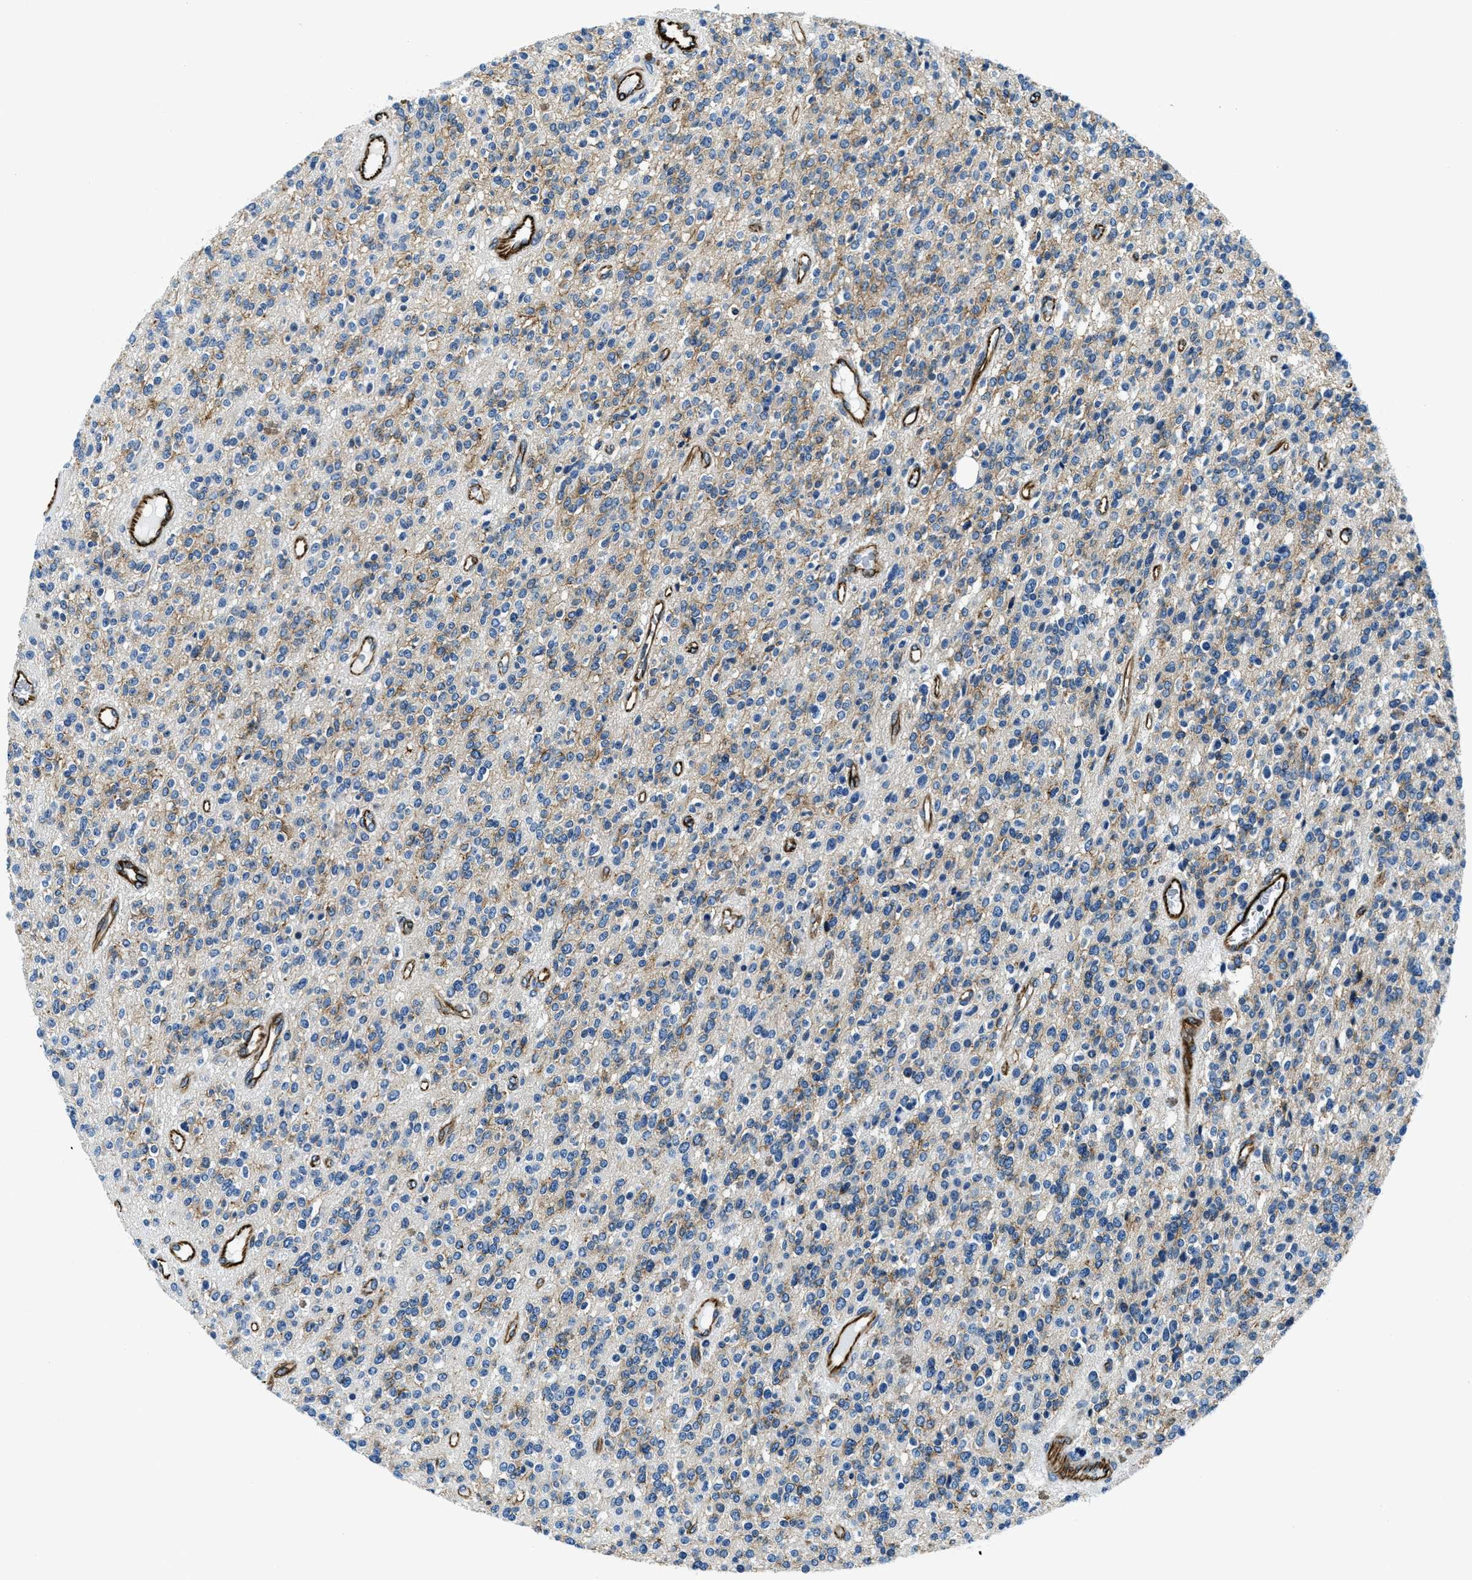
{"staining": {"intensity": "weak", "quantity": "<25%", "location": "cytoplasmic/membranous"}, "tissue": "glioma", "cell_type": "Tumor cells", "image_type": "cancer", "snomed": [{"axis": "morphology", "description": "Glioma, malignant, High grade"}, {"axis": "topography", "description": "Brain"}], "caption": "DAB immunohistochemical staining of human glioma reveals no significant staining in tumor cells.", "gene": "GNS", "patient": {"sex": "male", "age": 34}}